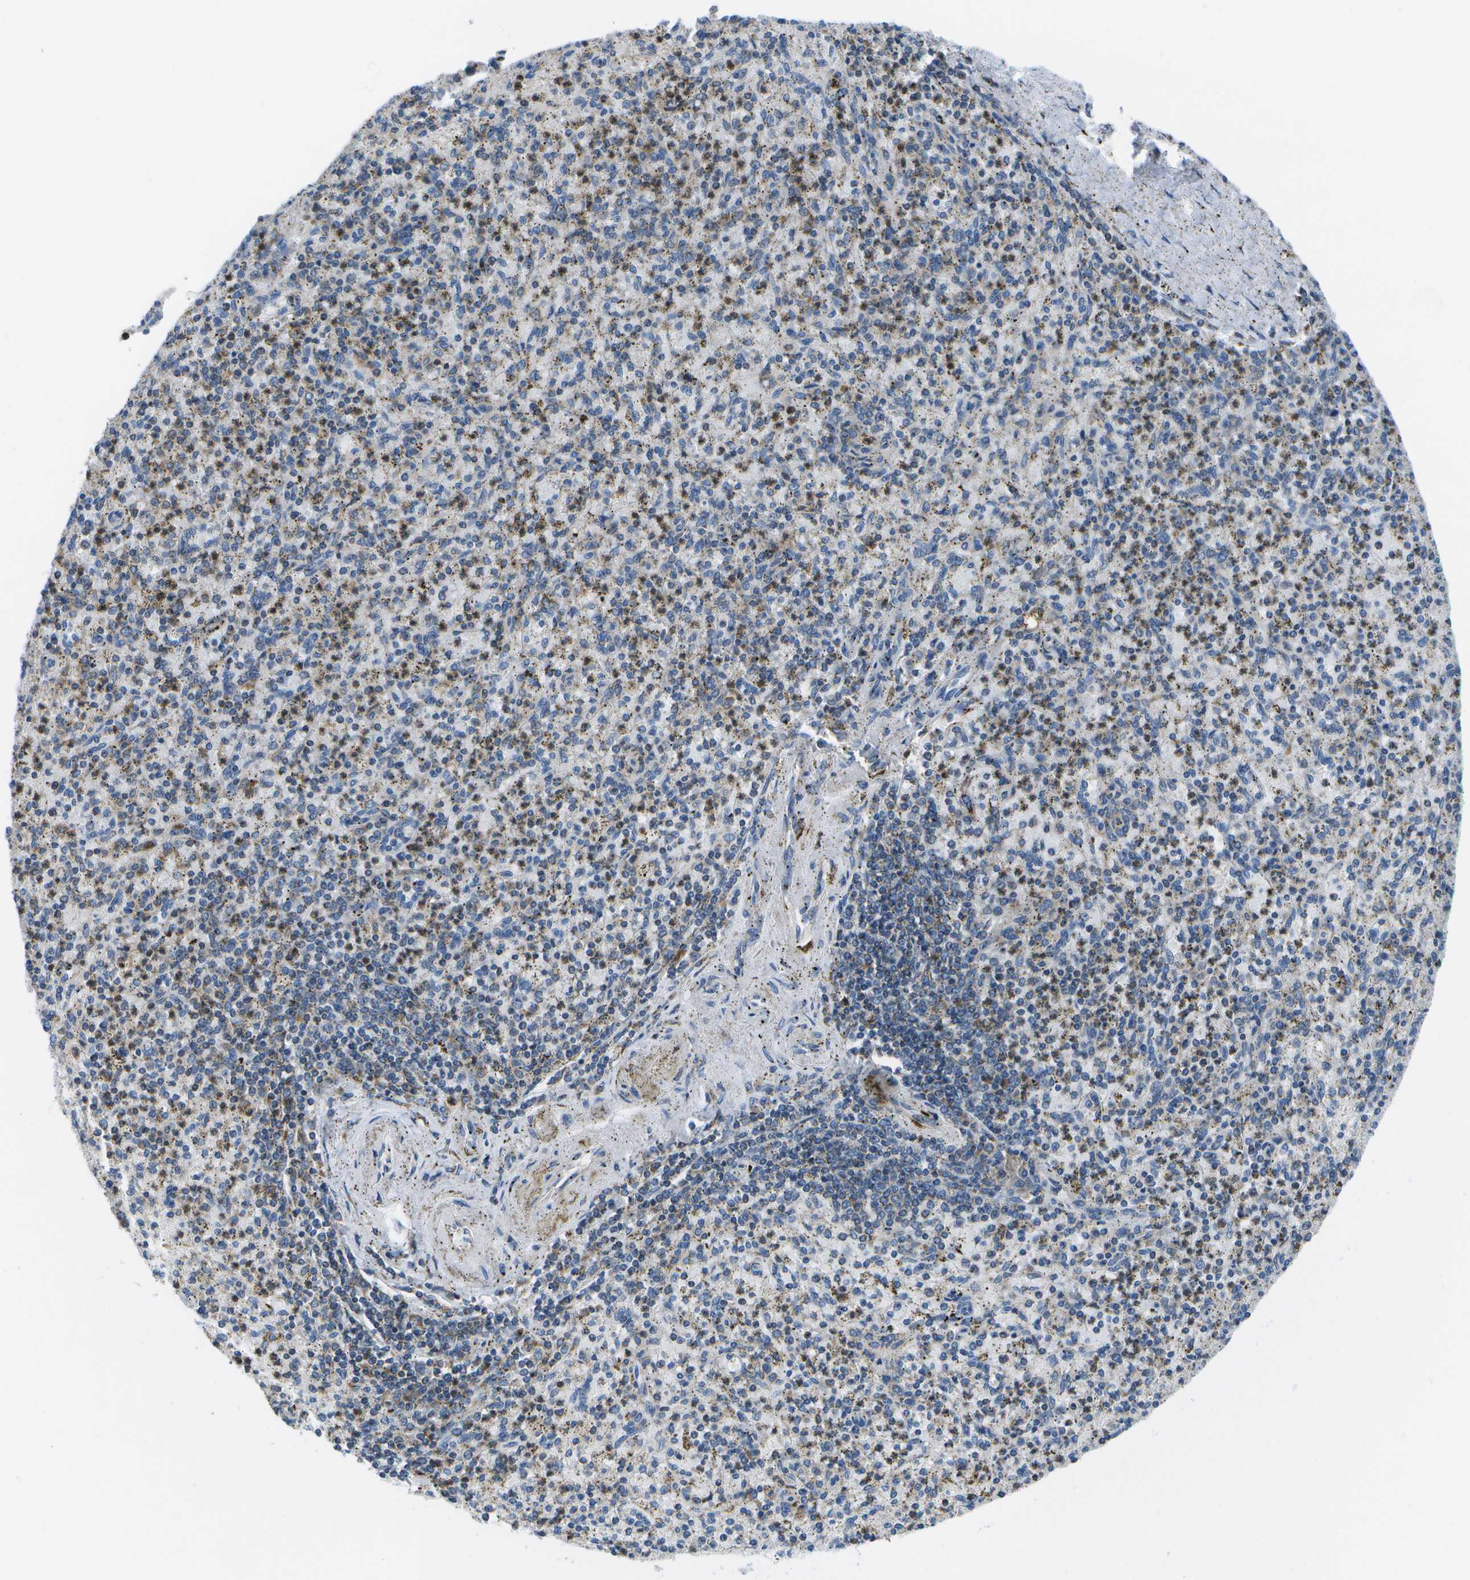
{"staining": {"intensity": "moderate", "quantity": "25%-75%", "location": "cytoplasmic/membranous"}, "tissue": "spleen", "cell_type": "Cells in red pulp", "image_type": "normal", "snomed": [{"axis": "morphology", "description": "Normal tissue, NOS"}, {"axis": "topography", "description": "Spleen"}], "caption": "Immunohistochemistry (IHC) (DAB) staining of unremarkable spleen displays moderate cytoplasmic/membranous protein positivity in about 25%-75% of cells in red pulp. The staining is performed using DAB (3,3'-diaminobenzidine) brown chromogen to label protein expression. The nuclei are counter-stained blue using hematoxylin.", "gene": "GDF5", "patient": {"sex": "male", "age": 72}}